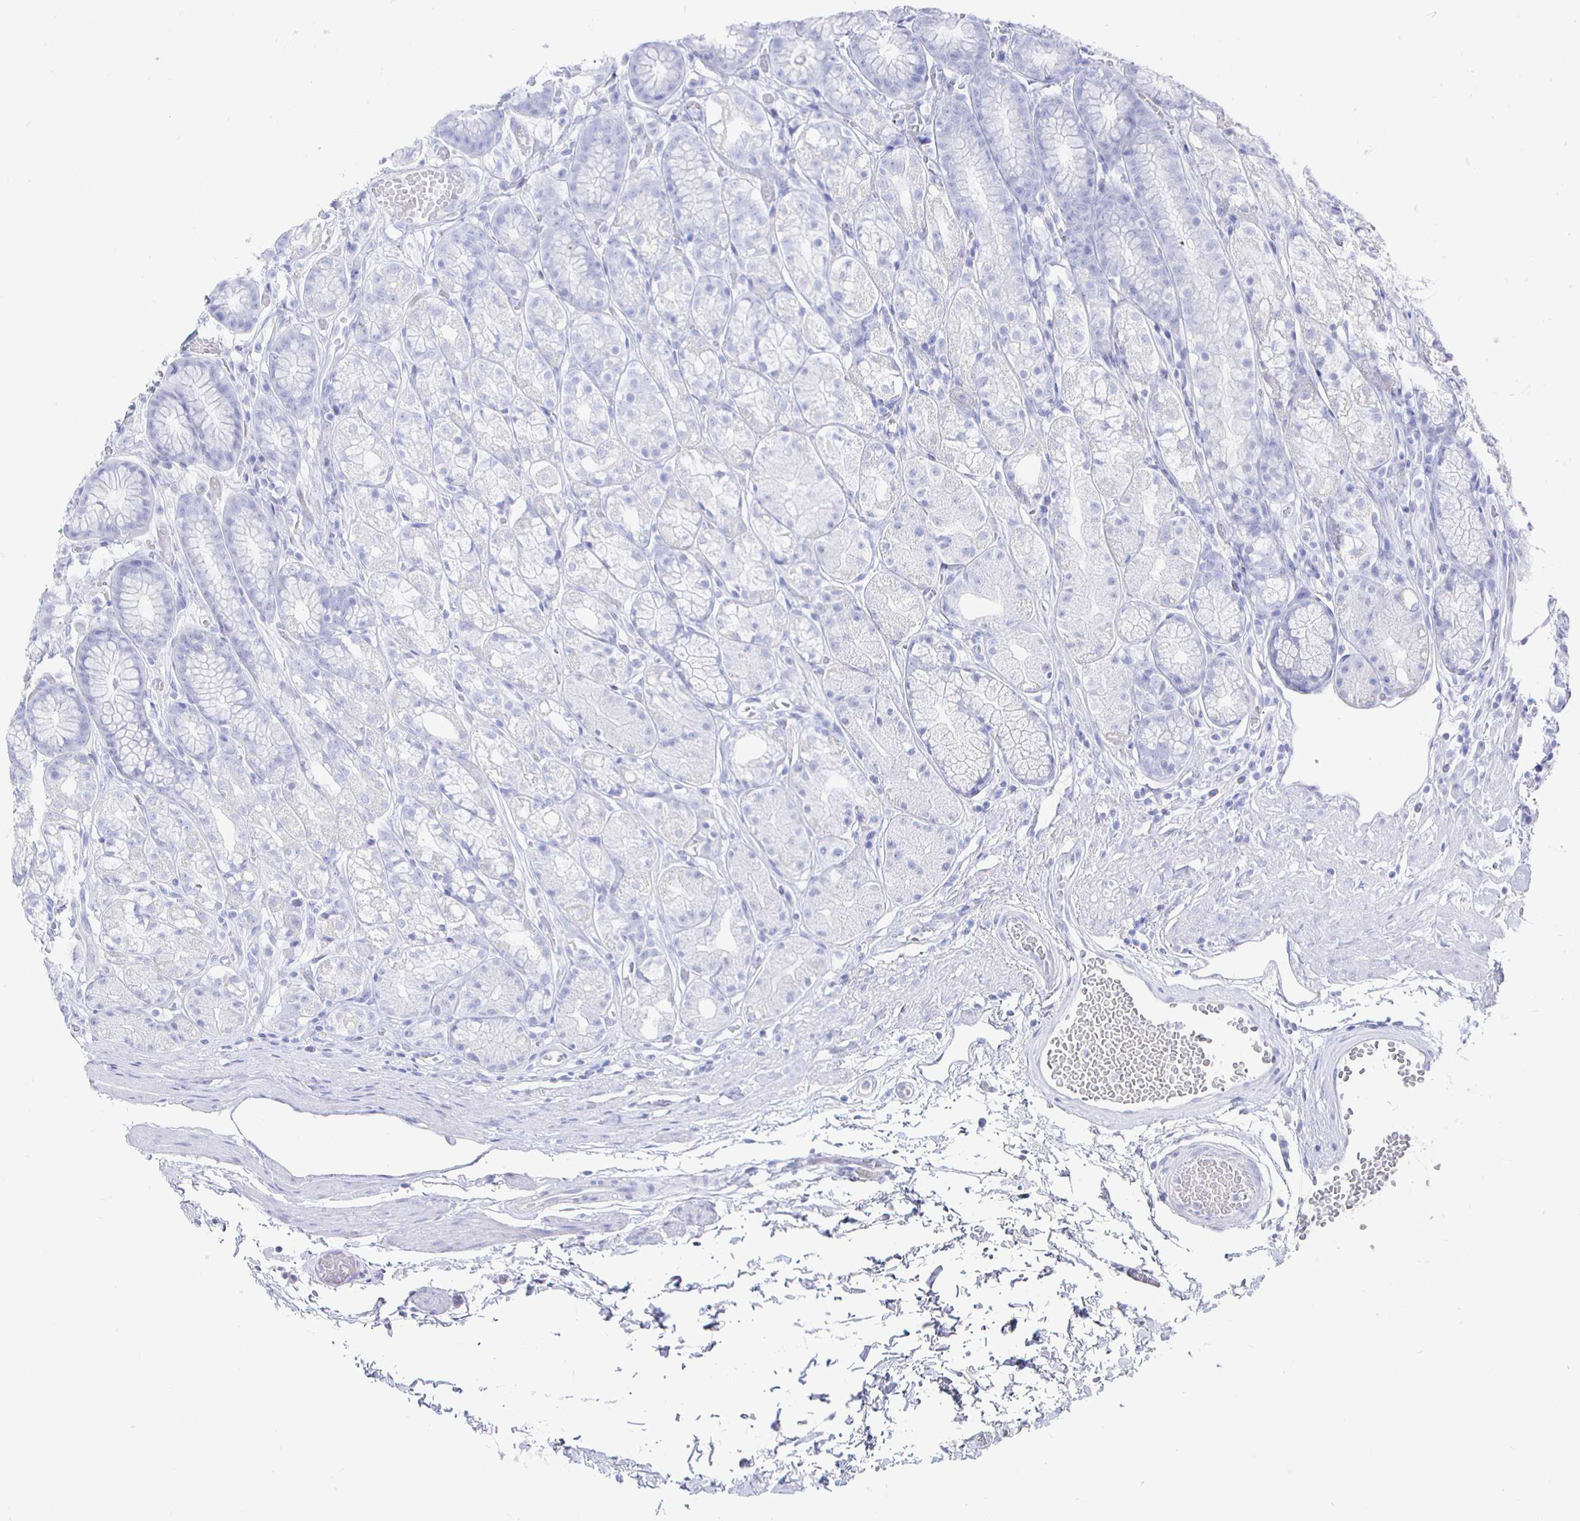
{"staining": {"intensity": "negative", "quantity": "none", "location": "none"}, "tissue": "stomach", "cell_type": "Glandular cells", "image_type": "normal", "snomed": [{"axis": "morphology", "description": "Normal tissue, NOS"}, {"axis": "topography", "description": "Smooth muscle"}, {"axis": "topography", "description": "Stomach"}], "caption": "The micrograph demonstrates no significant expression in glandular cells of stomach.", "gene": "CLCA1", "patient": {"sex": "male", "age": 70}}